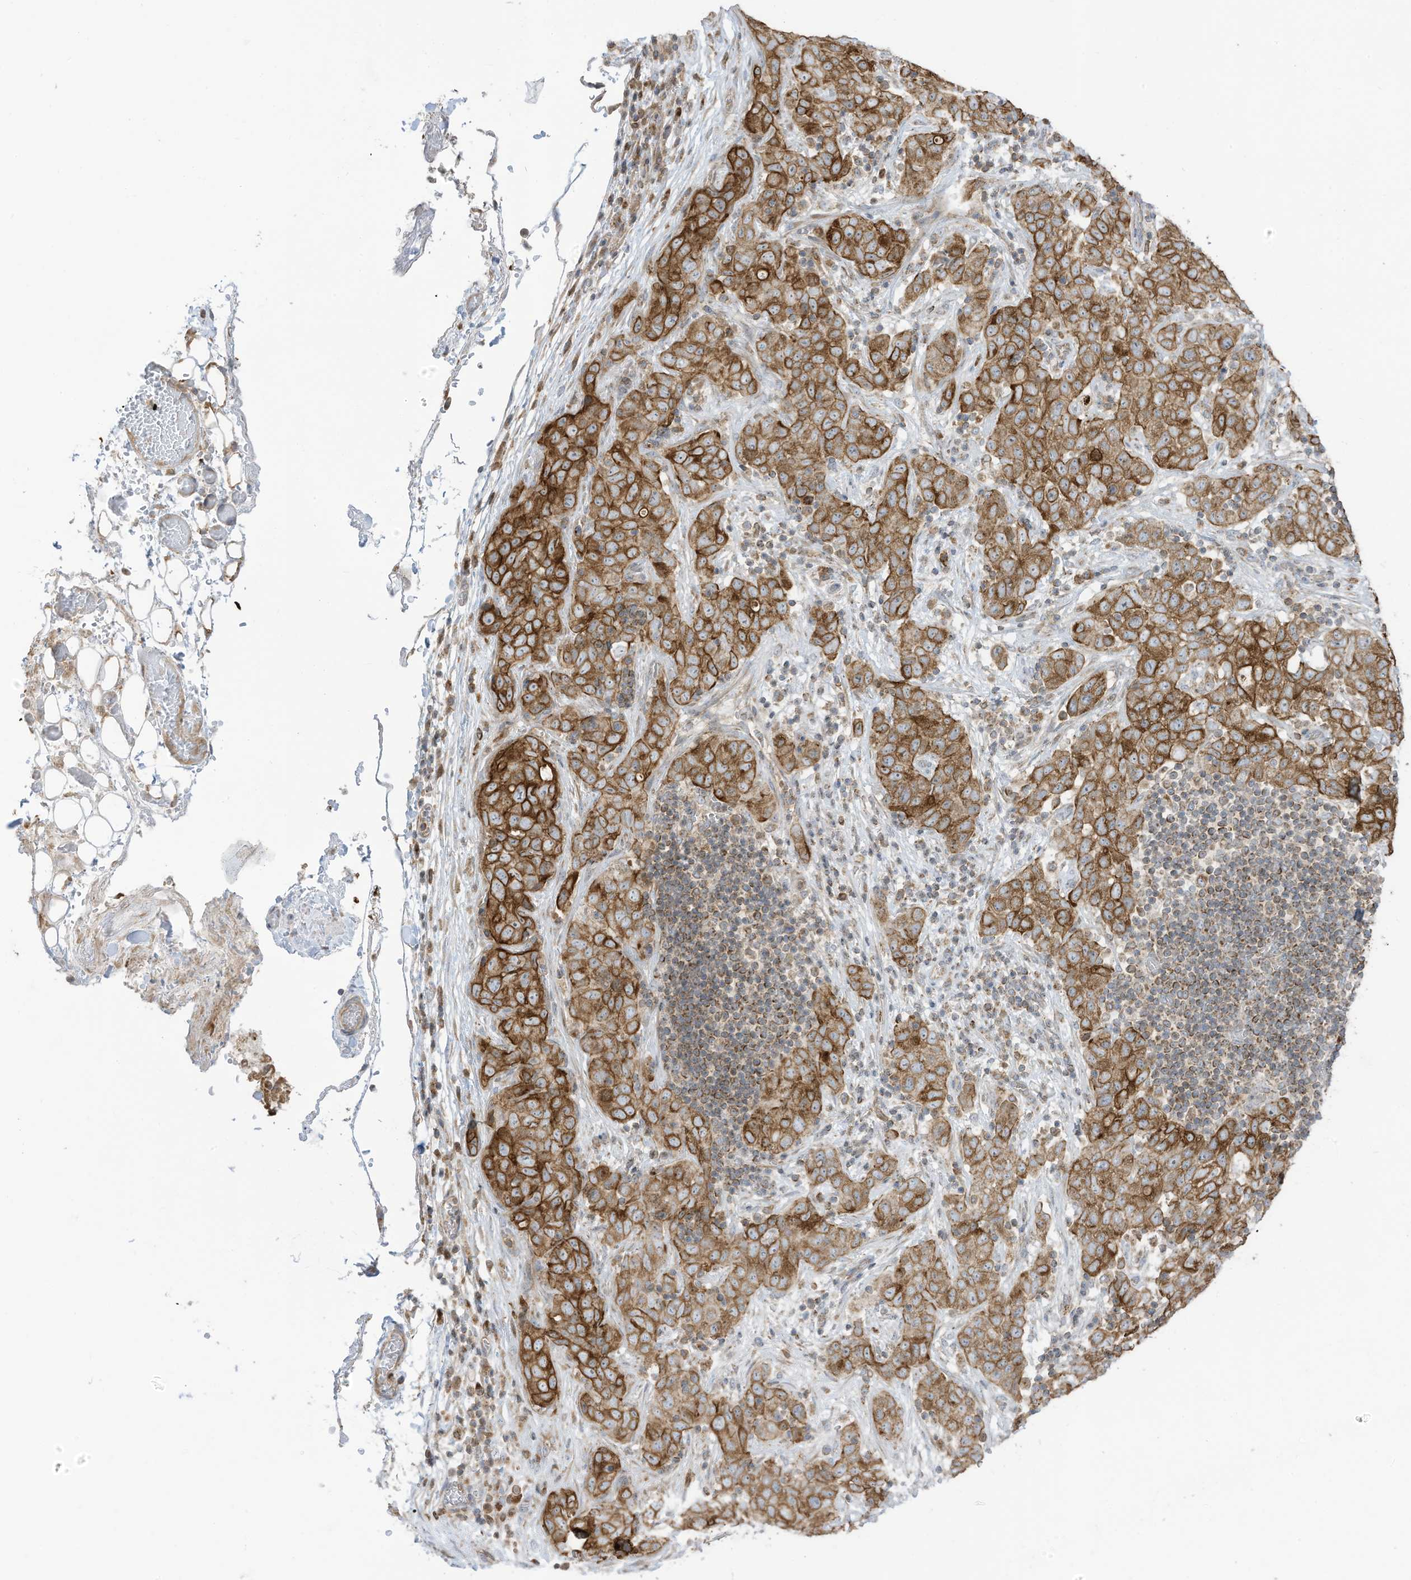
{"staining": {"intensity": "strong", "quantity": ">75%", "location": "cytoplasmic/membranous"}, "tissue": "stomach cancer", "cell_type": "Tumor cells", "image_type": "cancer", "snomed": [{"axis": "morphology", "description": "Normal tissue, NOS"}, {"axis": "morphology", "description": "Adenocarcinoma, NOS"}, {"axis": "topography", "description": "Lymph node"}, {"axis": "topography", "description": "Stomach"}], "caption": "A brown stain shows strong cytoplasmic/membranous positivity of a protein in stomach cancer (adenocarcinoma) tumor cells. (Brightfield microscopy of DAB IHC at high magnification).", "gene": "CGAS", "patient": {"sex": "male", "age": 48}}